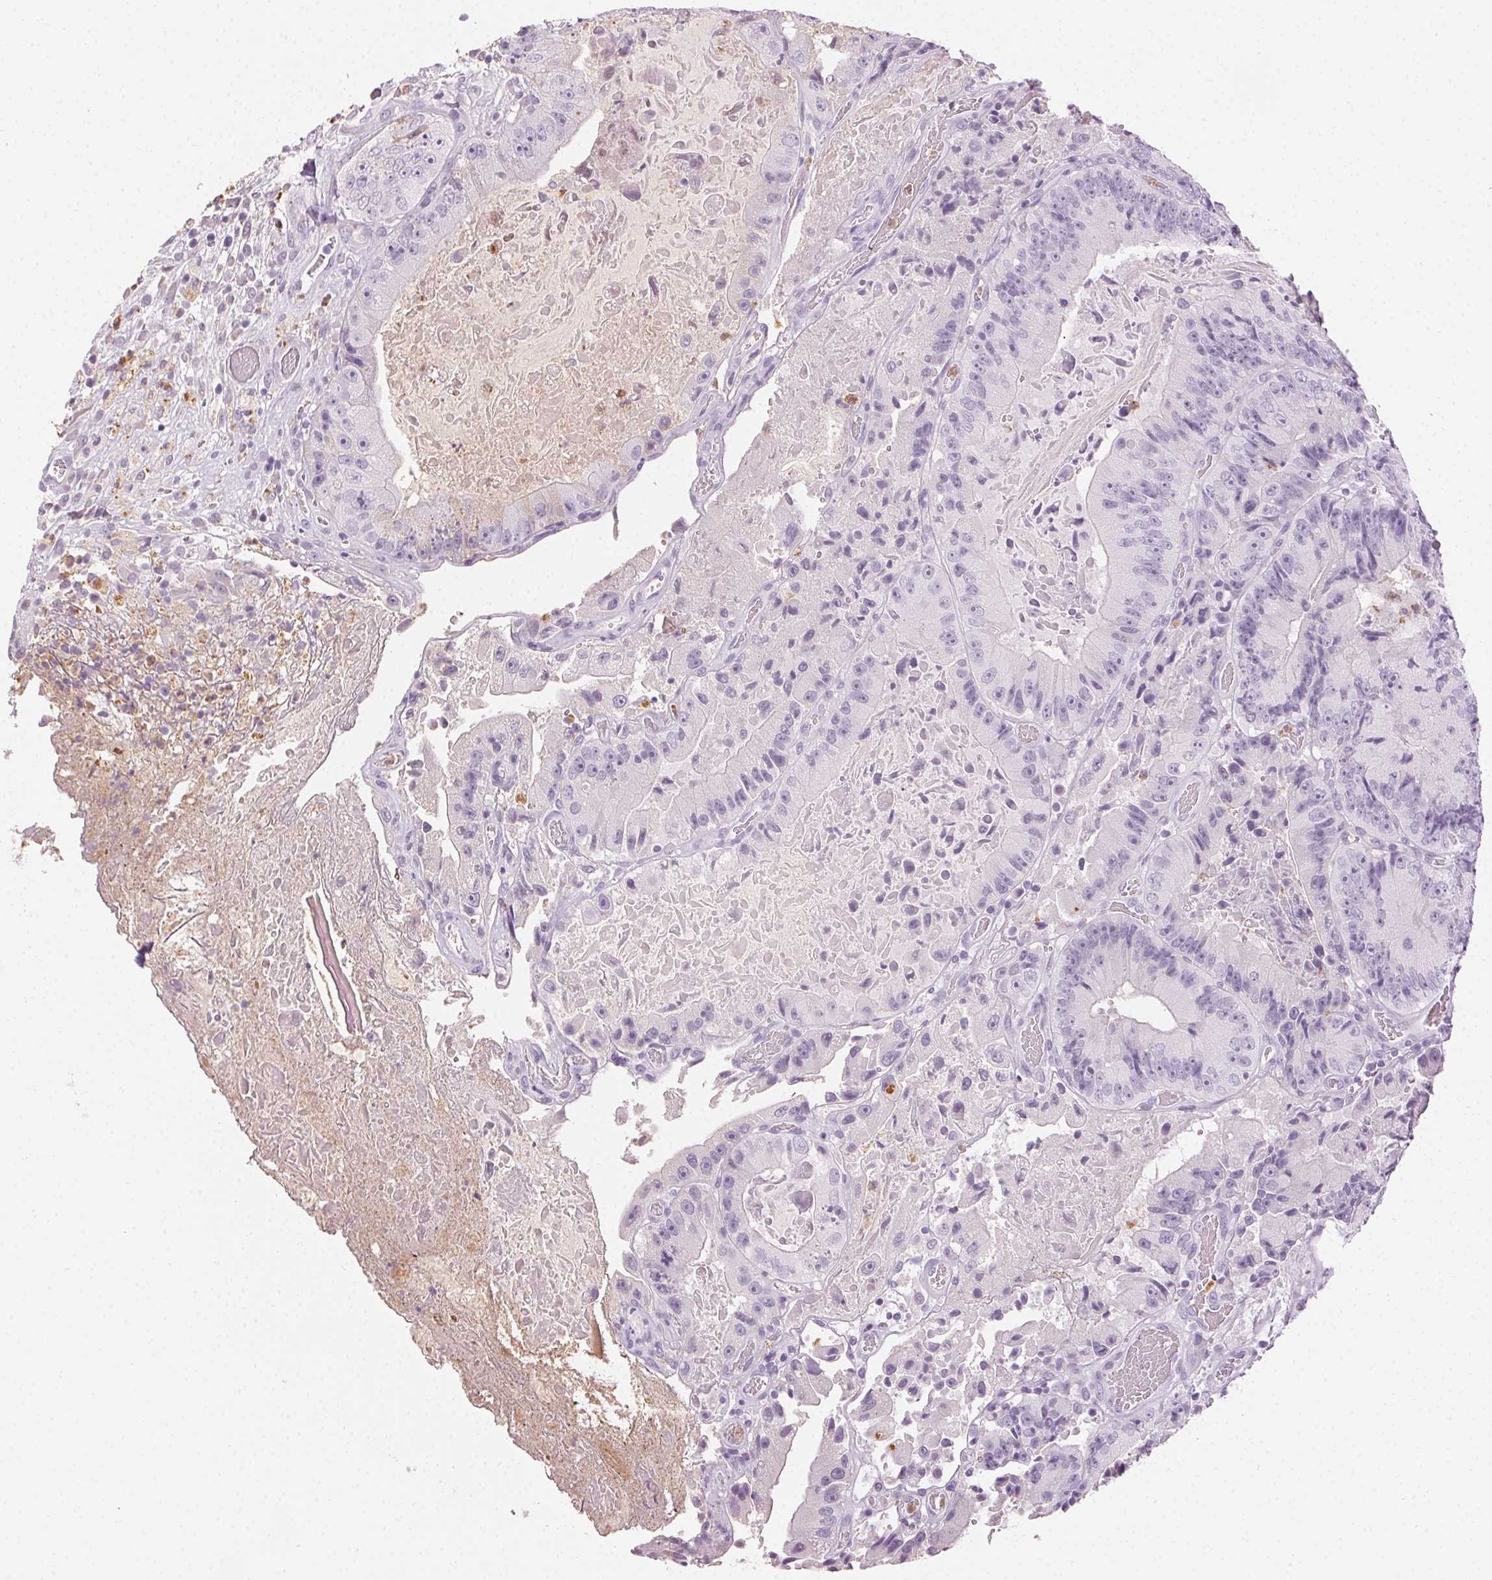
{"staining": {"intensity": "negative", "quantity": "none", "location": "none"}, "tissue": "colorectal cancer", "cell_type": "Tumor cells", "image_type": "cancer", "snomed": [{"axis": "morphology", "description": "Adenocarcinoma, NOS"}, {"axis": "topography", "description": "Colon"}], "caption": "Photomicrograph shows no protein expression in tumor cells of colorectal cancer (adenocarcinoma) tissue.", "gene": "MPO", "patient": {"sex": "female", "age": 86}}